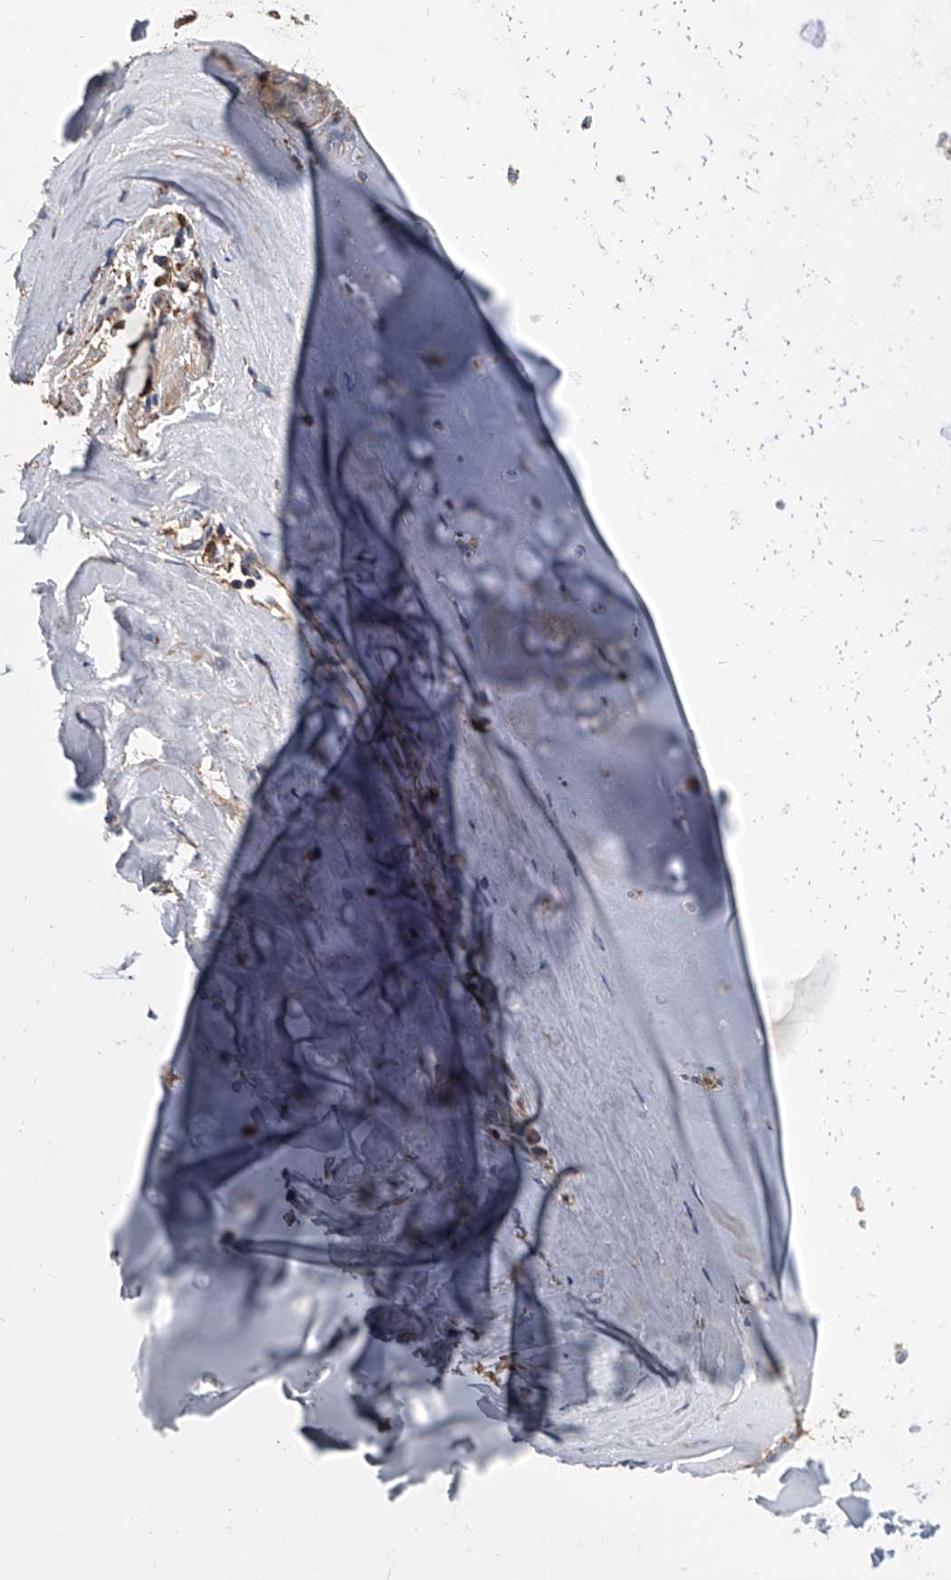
{"staining": {"intensity": "weak", "quantity": ">75%", "location": "cytoplasmic/membranous"}, "tissue": "soft tissue", "cell_type": "Chondrocytes", "image_type": "normal", "snomed": [{"axis": "morphology", "description": "Normal tissue, NOS"}, {"axis": "morphology", "description": "Basal cell carcinoma"}, {"axis": "topography", "description": "Cartilage tissue"}, {"axis": "topography", "description": "Nasopharynx"}, {"axis": "topography", "description": "Oral tissue"}], "caption": "Protein staining by immunohistochemistry (IHC) shows weak cytoplasmic/membranous expression in about >75% of chondrocytes in unremarkable soft tissue.", "gene": "MRPL28", "patient": {"sex": "female", "age": 77}}